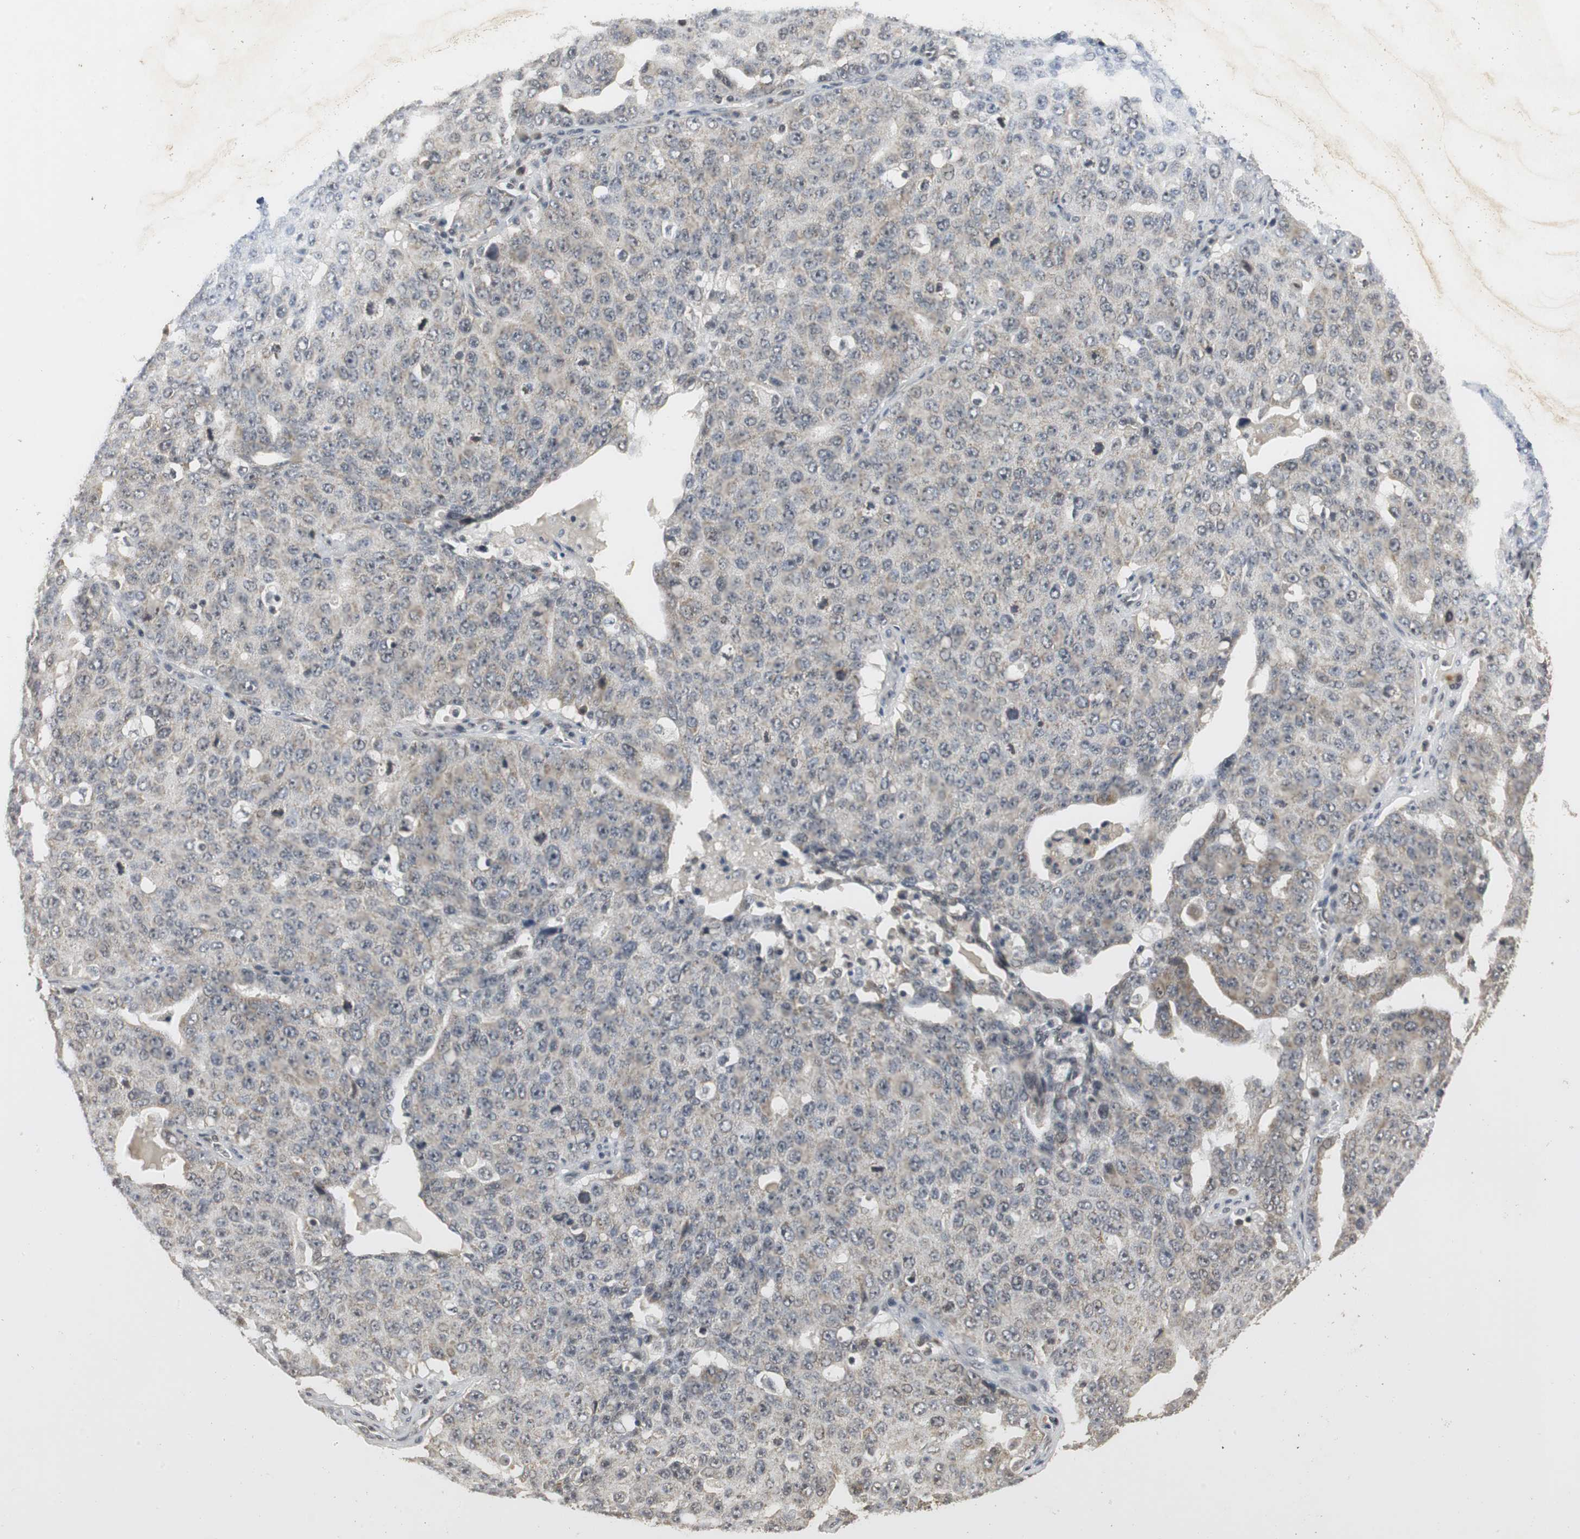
{"staining": {"intensity": "negative", "quantity": "none", "location": "none"}, "tissue": "ovarian cancer", "cell_type": "Tumor cells", "image_type": "cancer", "snomed": [{"axis": "morphology", "description": "Carcinoma, endometroid"}, {"axis": "topography", "description": "Ovary"}], "caption": "A photomicrograph of endometroid carcinoma (ovarian) stained for a protein reveals no brown staining in tumor cells.", "gene": "ELOA", "patient": {"sex": "female", "age": 62}}